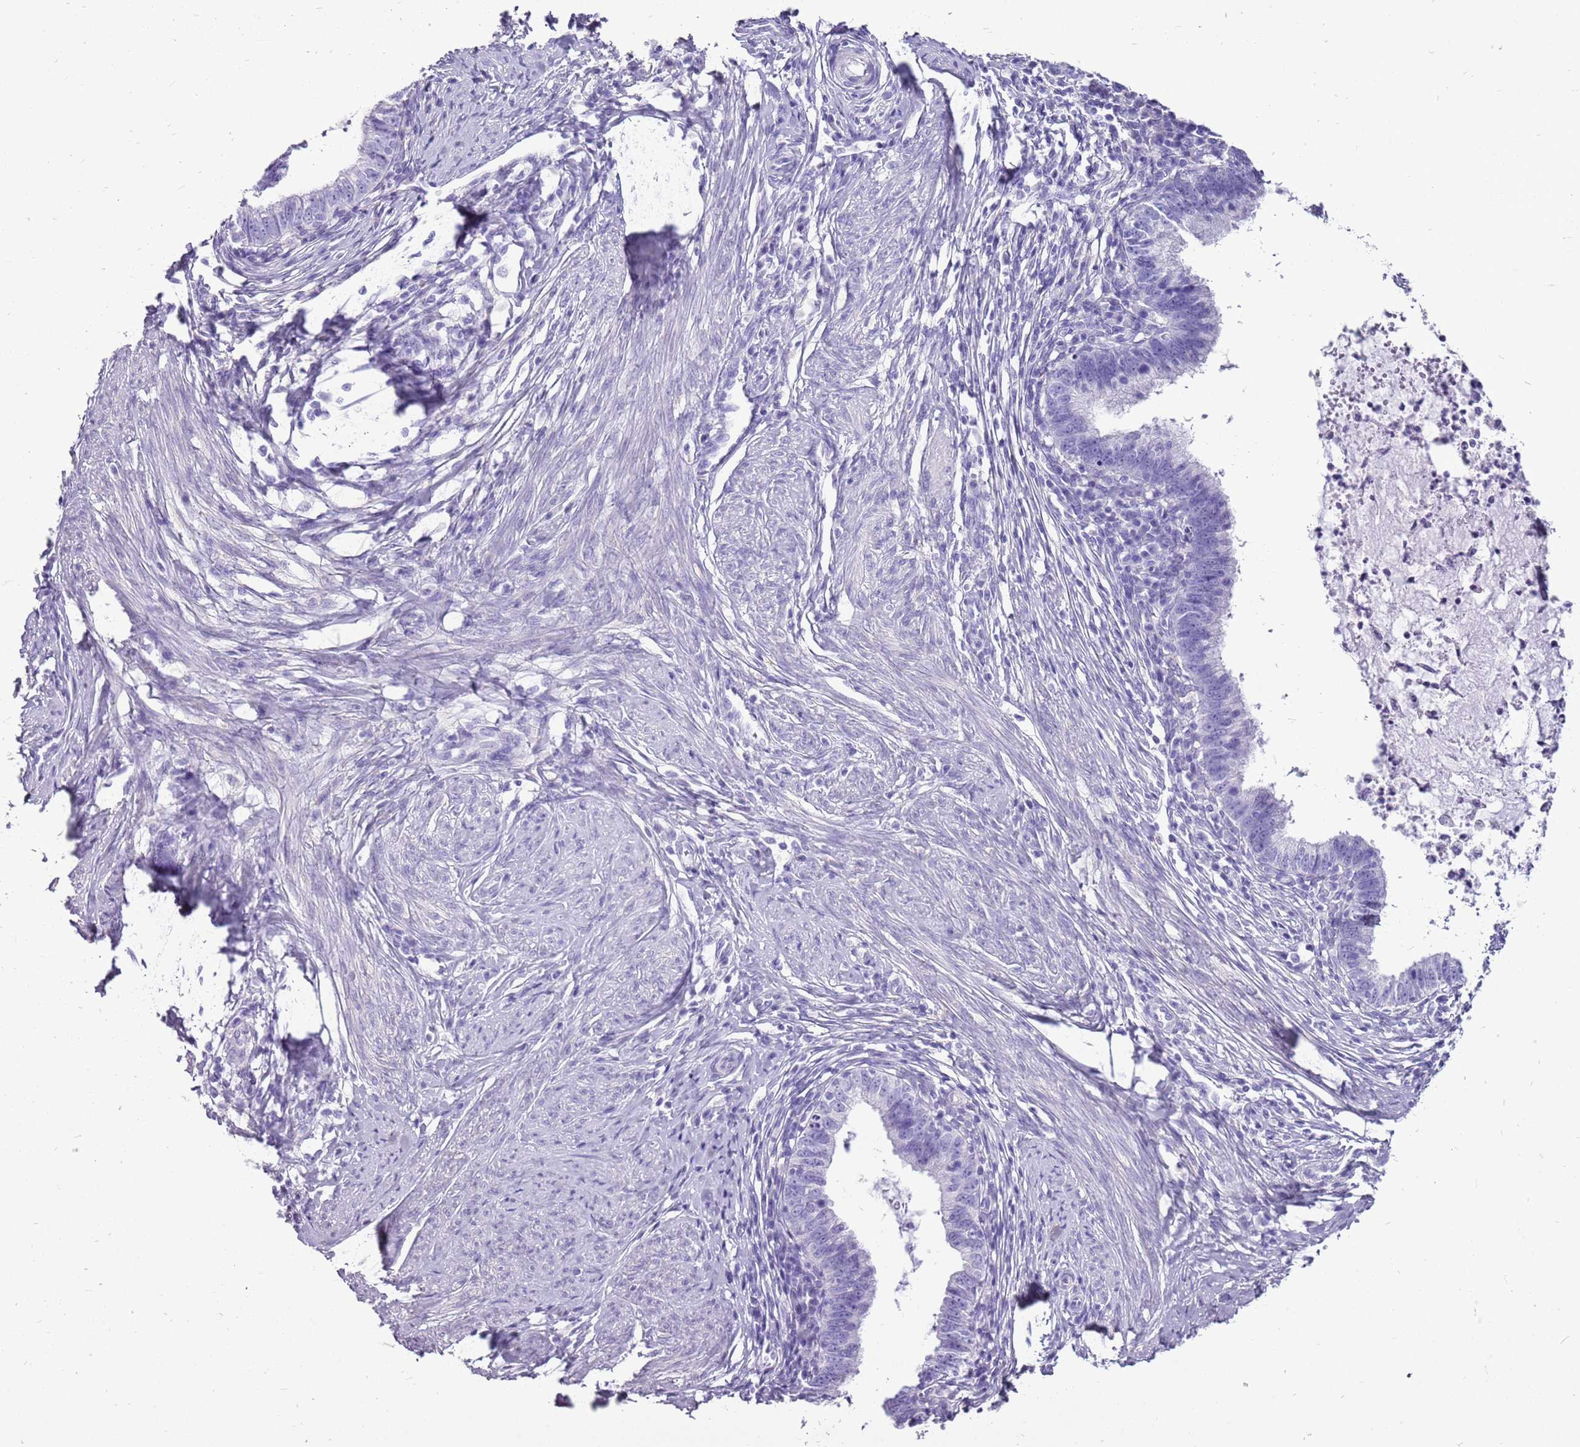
{"staining": {"intensity": "negative", "quantity": "none", "location": "none"}, "tissue": "cervical cancer", "cell_type": "Tumor cells", "image_type": "cancer", "snomed": [{"axis": "morphology", "description": "Adenocarcinoma, NOS"}, {"axis": "topography", "description": "Cervix"}], "caption": "Micrograph shows no protein staining in tumor cells of cervical adenocarcinoma tissue.", "gene": "ACSS3", "patient": {"sex": "female", "age": 36}}